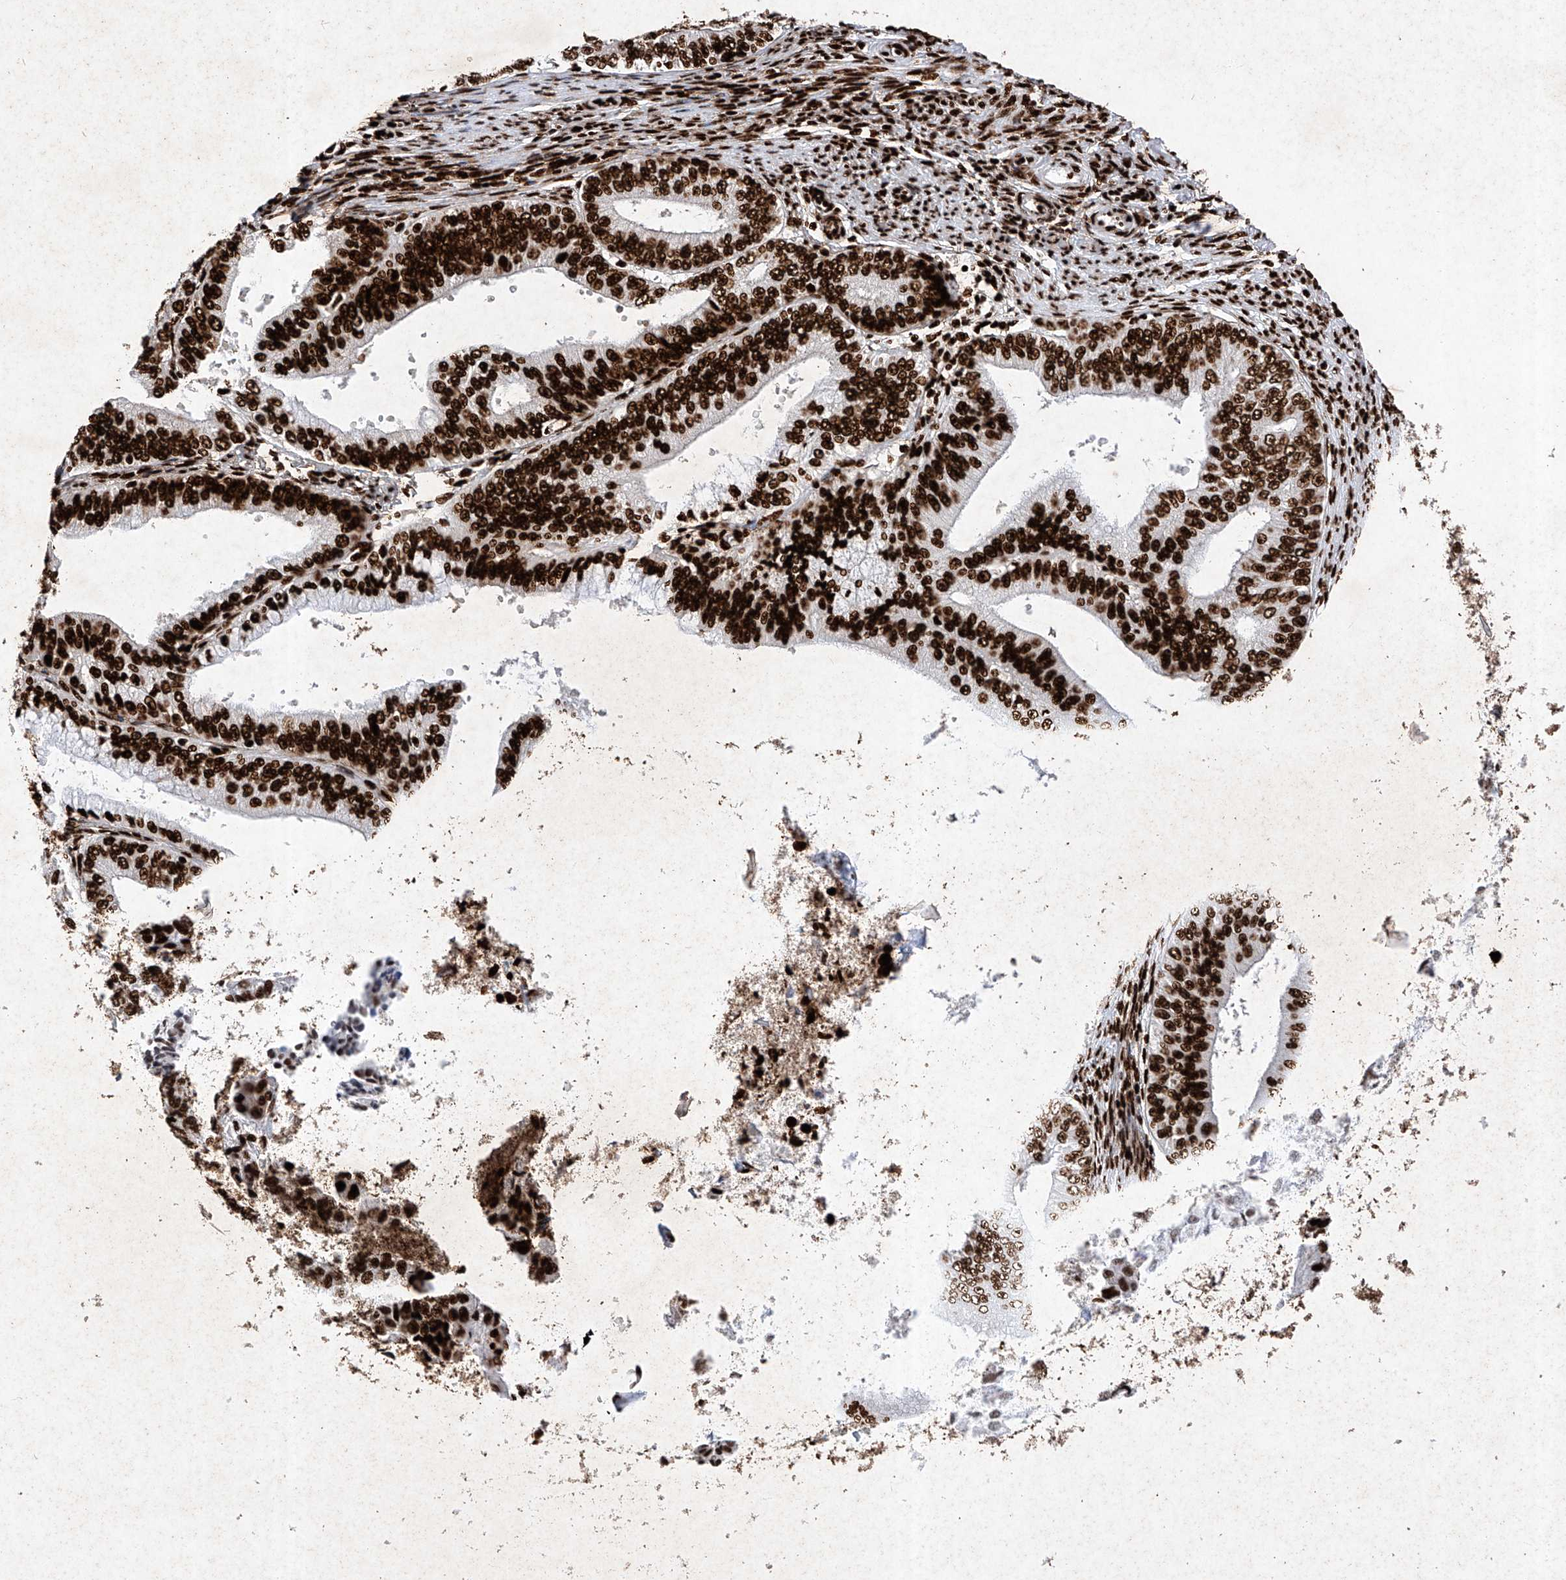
{"staining": {"intensity": "strong", "quantity": ">75%", "location": "nuclear"}, "tissue": "endometrial cancer", "cell_type": "Tumor cells", "image_type": "cancer", "snomed": [{"axis": "morphology", "description": "Adenocarcinoma, NOS"}, {"axis": "topography", "description": "Endometrium"}], "caption": "This is an image of immunohistochemistry (IHC) staining of endometrial cancer, which shows strong expression in the nuclear of tumor cells.", "gene": "SRSF6", "patient": {"sex": "female", "age": 63}}